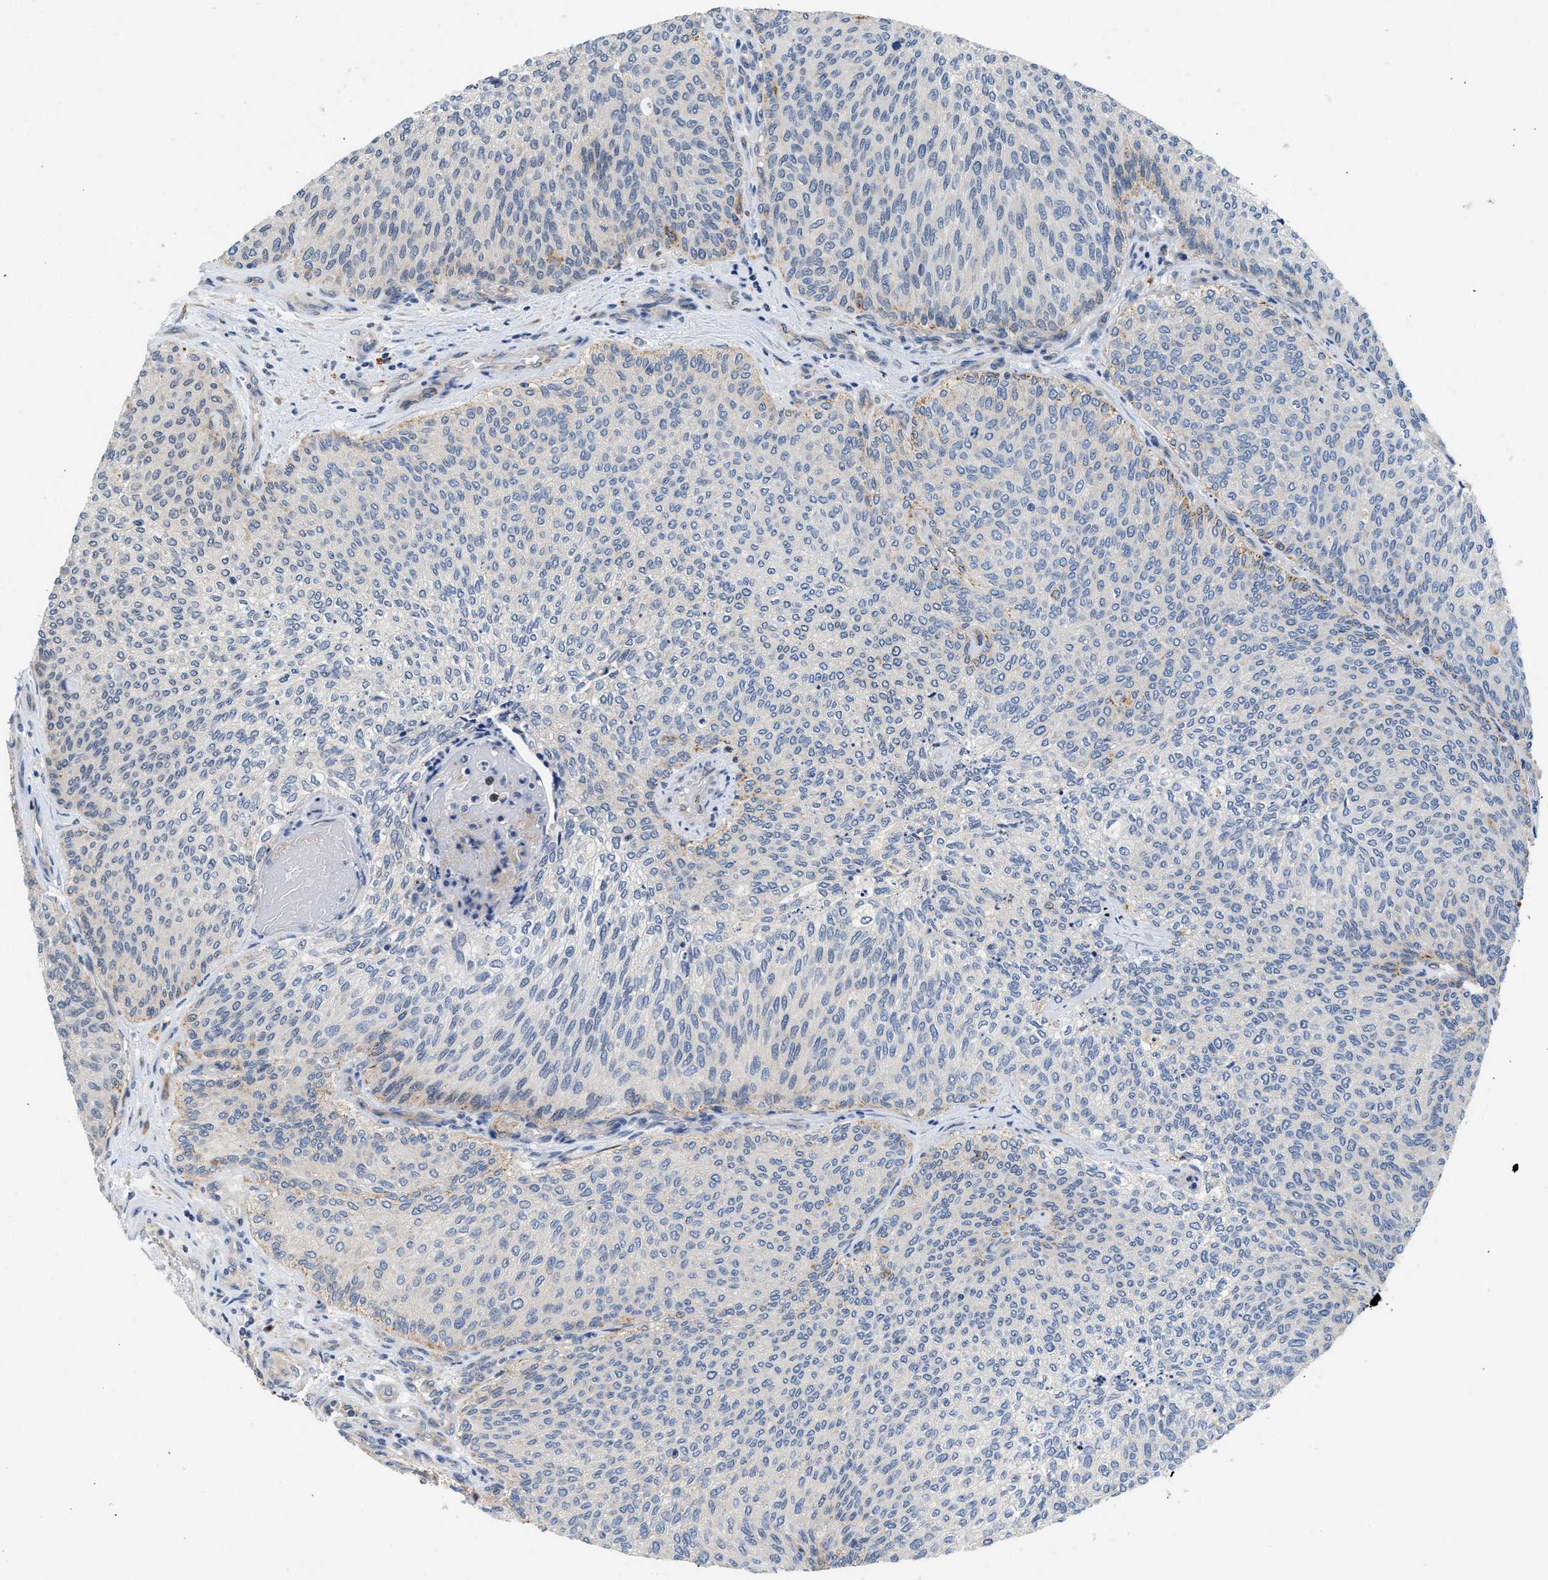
{"staining": {"intensity": "negative", "quantity": "none", "location": "none"}, "tissue": "urothelial cancer", "cell_type": "Tumor cells", "image_type": "cancer", "snomed": [{"axis": "morphology", "description": "Urothelial carcinoma, Low grade"}, {"axis": "topography", "description": "Urinary bladder"}], "caption": "IHC histopathology image of human low-grade urothelial carcinoma stained for a protein (brown), which reveals no positivity in tumor cells.", "gene": "PPM1L", "patient": {"sex": "female", "age": 79}}